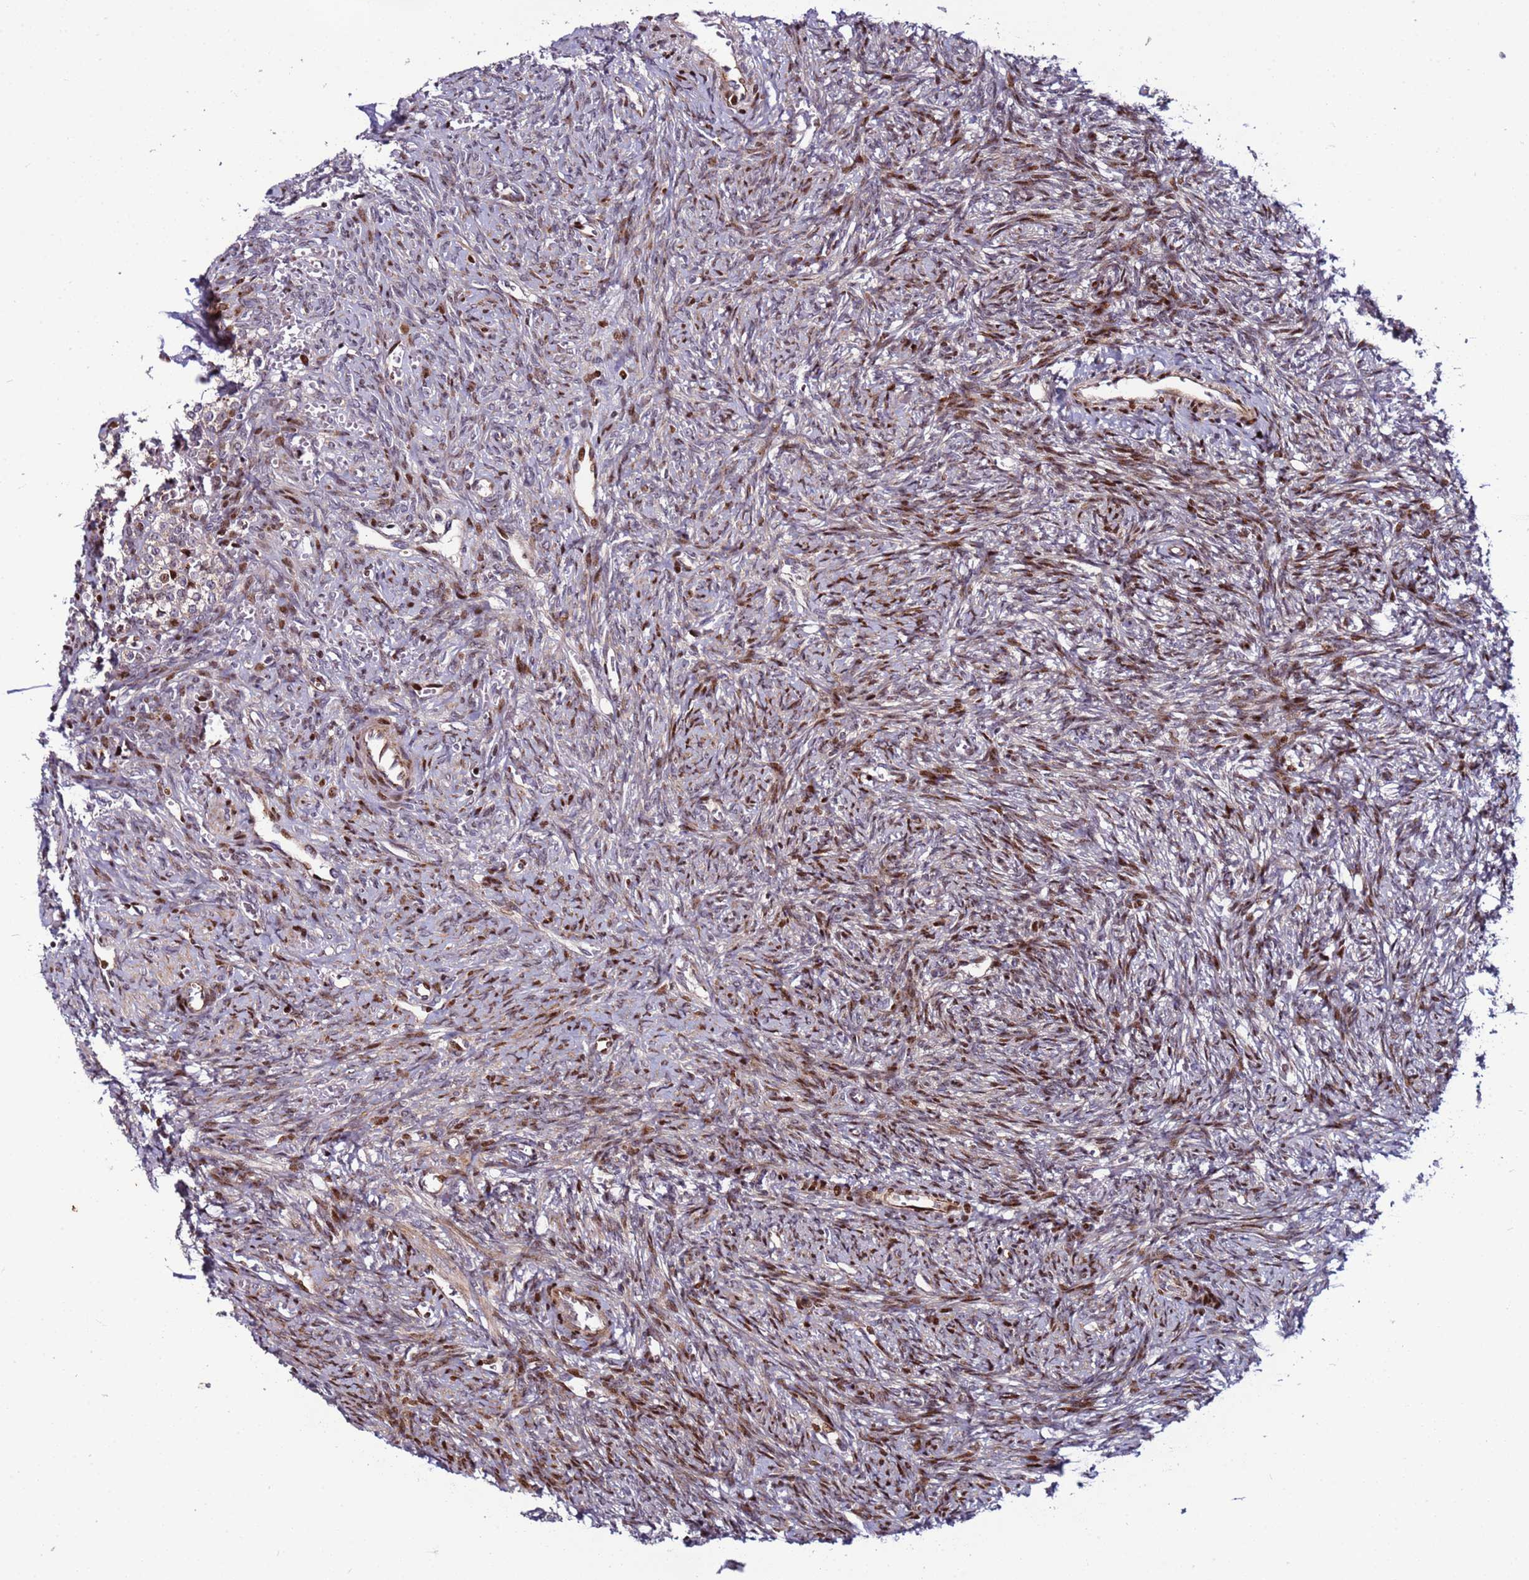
{"staining": {"intensity": "strong", "quantity": "25%-75%", "location": "nuclear"}, "tissue": "ovary", "cell_type": "Ovarian stroma cells", "image_type": "normal", "snomed": [{"axis": "morphology", "description": "Normal tissue, NOS"}, {"axis": "topography", "description": "Ovary"}], "caption": "A micrograph showing strong nuclear expression in approximately 25%-75% of ovarian stroma cells in normal ovary, as visualized by brown immunohistochemical staining.", "gene": "WBP11", "patient": {"sex": "female", "age": 41}}